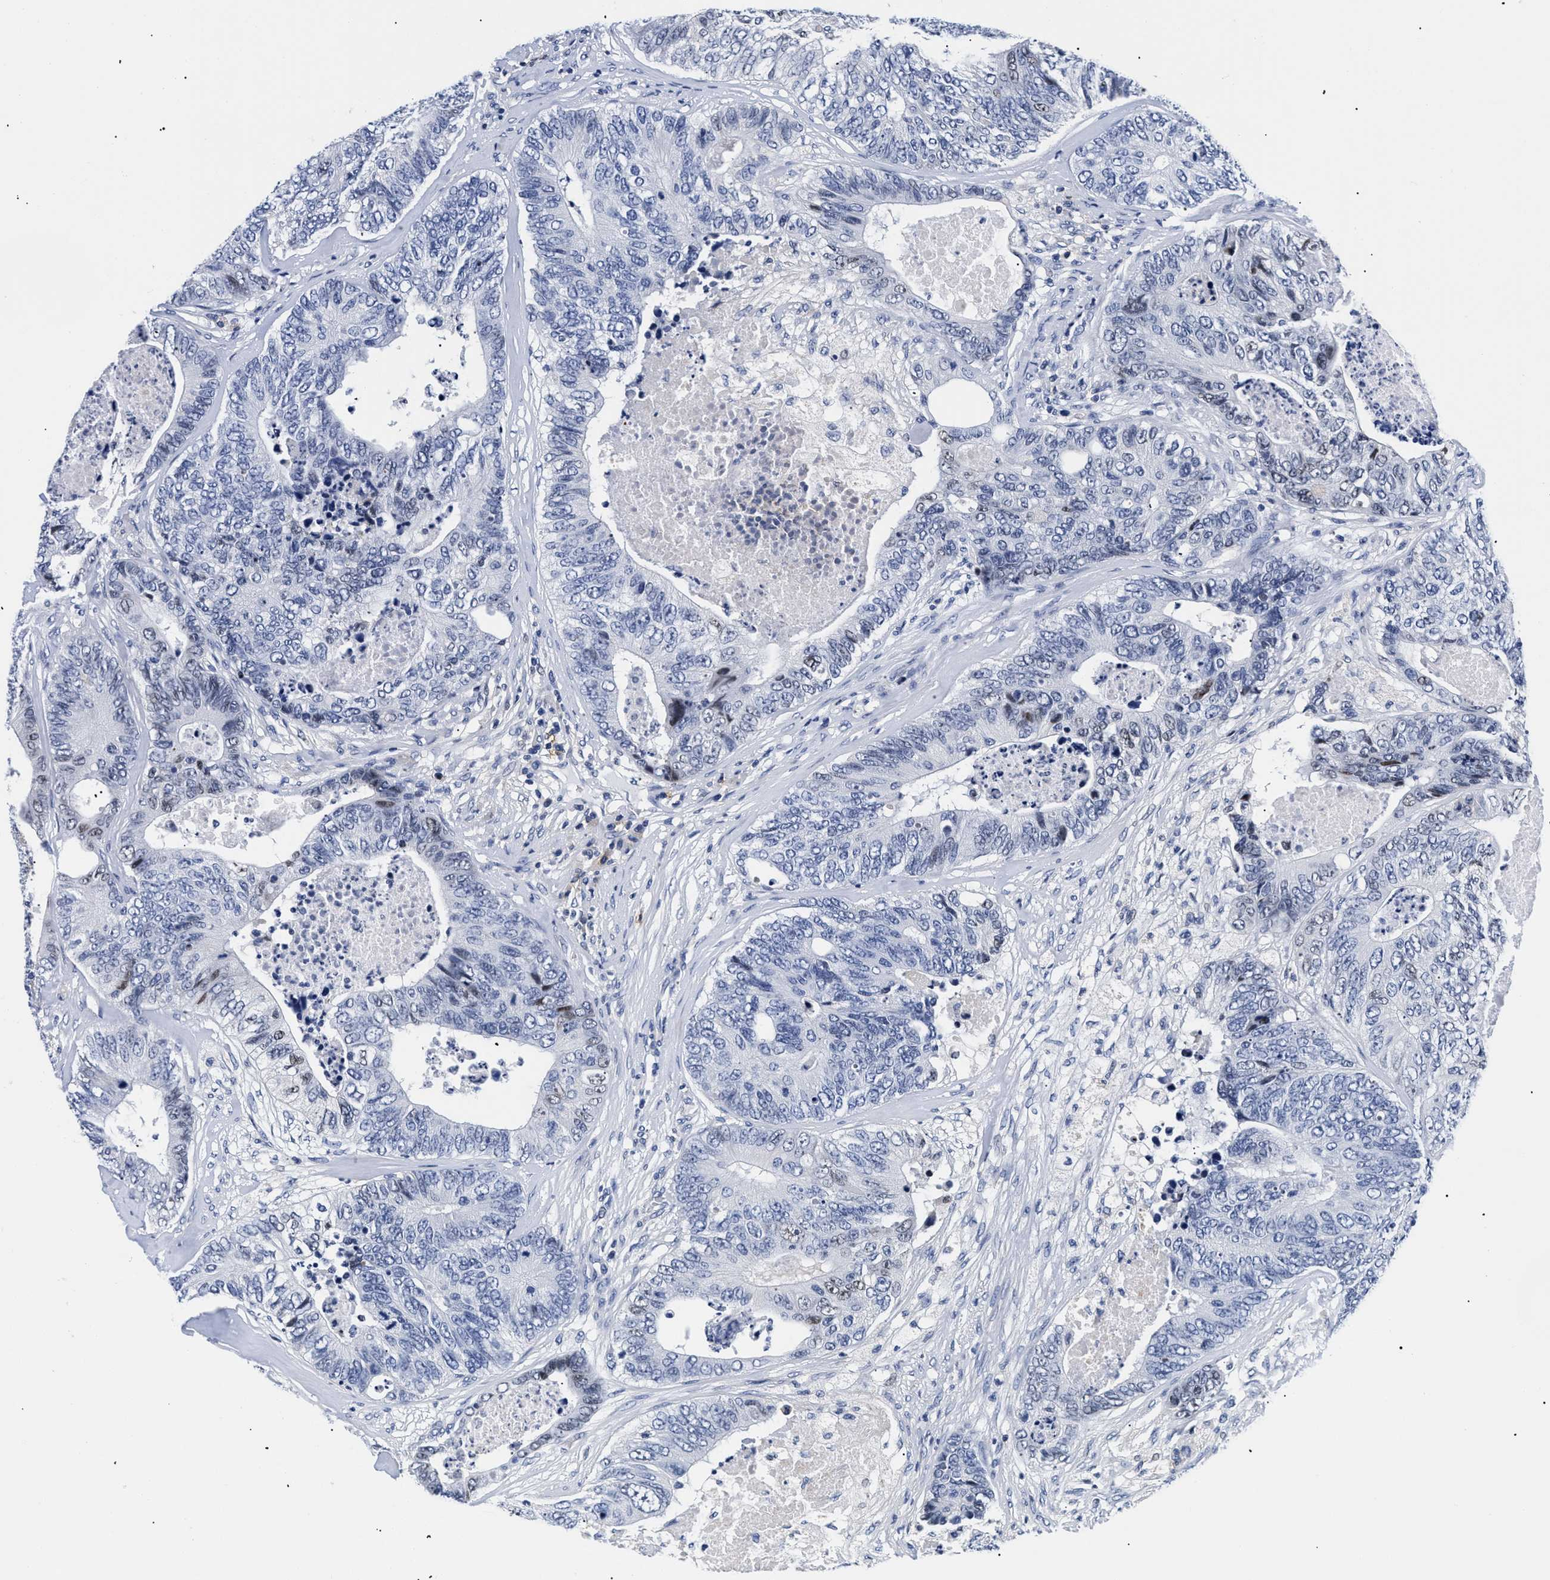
{"staining": {"intensity": "weak", "quantity": "<25%", "location": "nuclear"}, "tissue": "colorectal cancer", "cell_type": "Tumor cells", "image_type": "cancer", "snomed": [{"axis": "morphology", "description": "Adenocarcinoma, NOS"}, {"axis": "topography", "description": "Colon"}], "caption": "DAB (3,3'-diaminobenzidine) immunohistochemical staining of colorectal cancer (adenocarcinoma) demonstrates no significant expression in tumor cells.", "gene": "SHD", "patient": {"sex": "female", "age": 67}}